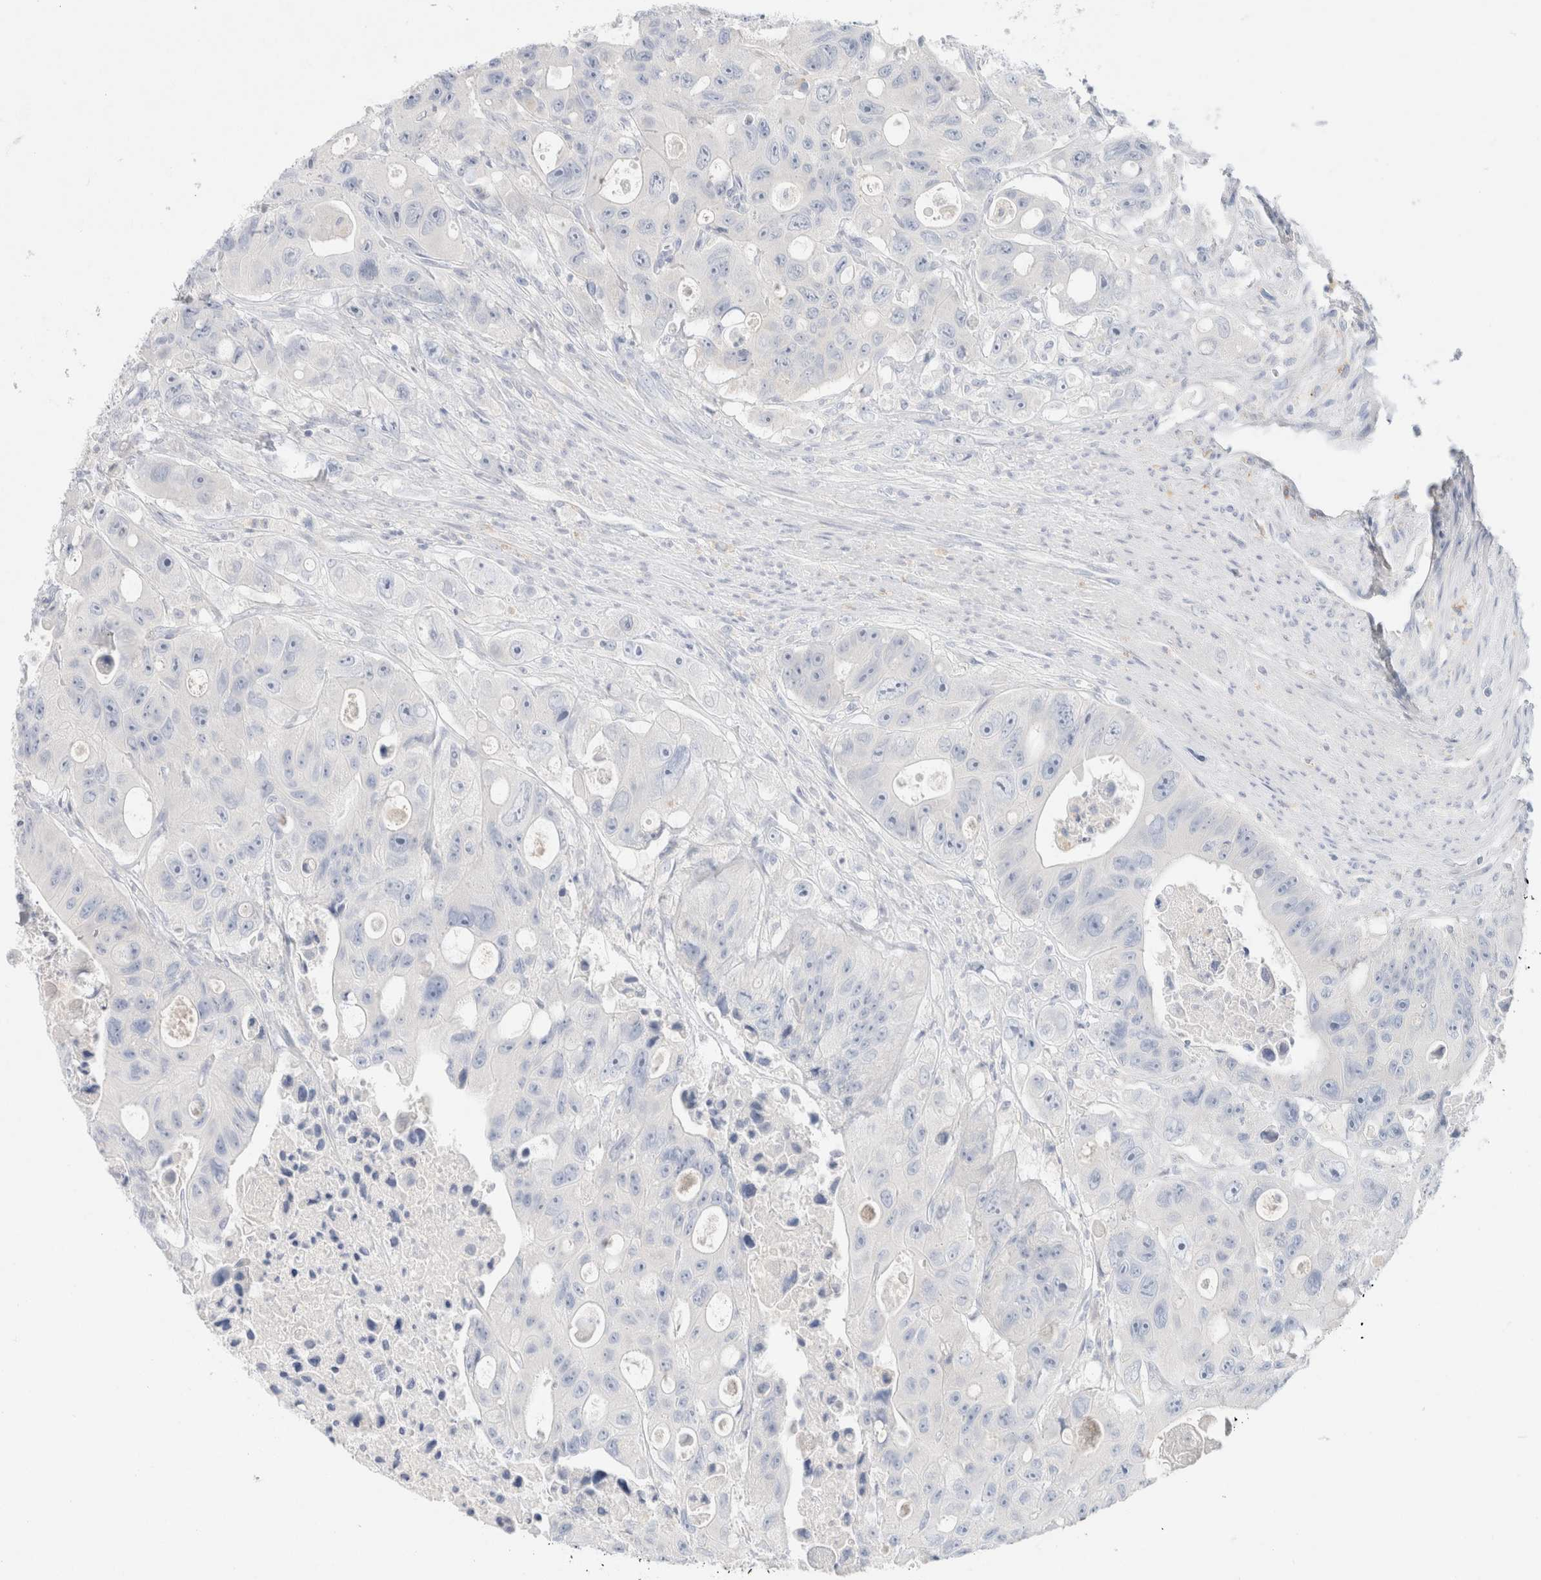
{"staining": {"intensity": "negative", "quantity": "none", "location": "none"}, "tissue": "colorectal cancer", "cell_type": "Tumor cells", "image_type": "cancer", "snomed": [{"axis": "morphology", "description": "Adenocarcinoma, NOS"}, {"axis": "topography", "description": "Colon"}], "caption": "An image of human colorectal cancer (adenocarcinoma) is negative for staining in tumor cells.", "gene": "CPQ", "patient": {"sex": "female", "age": 46}}